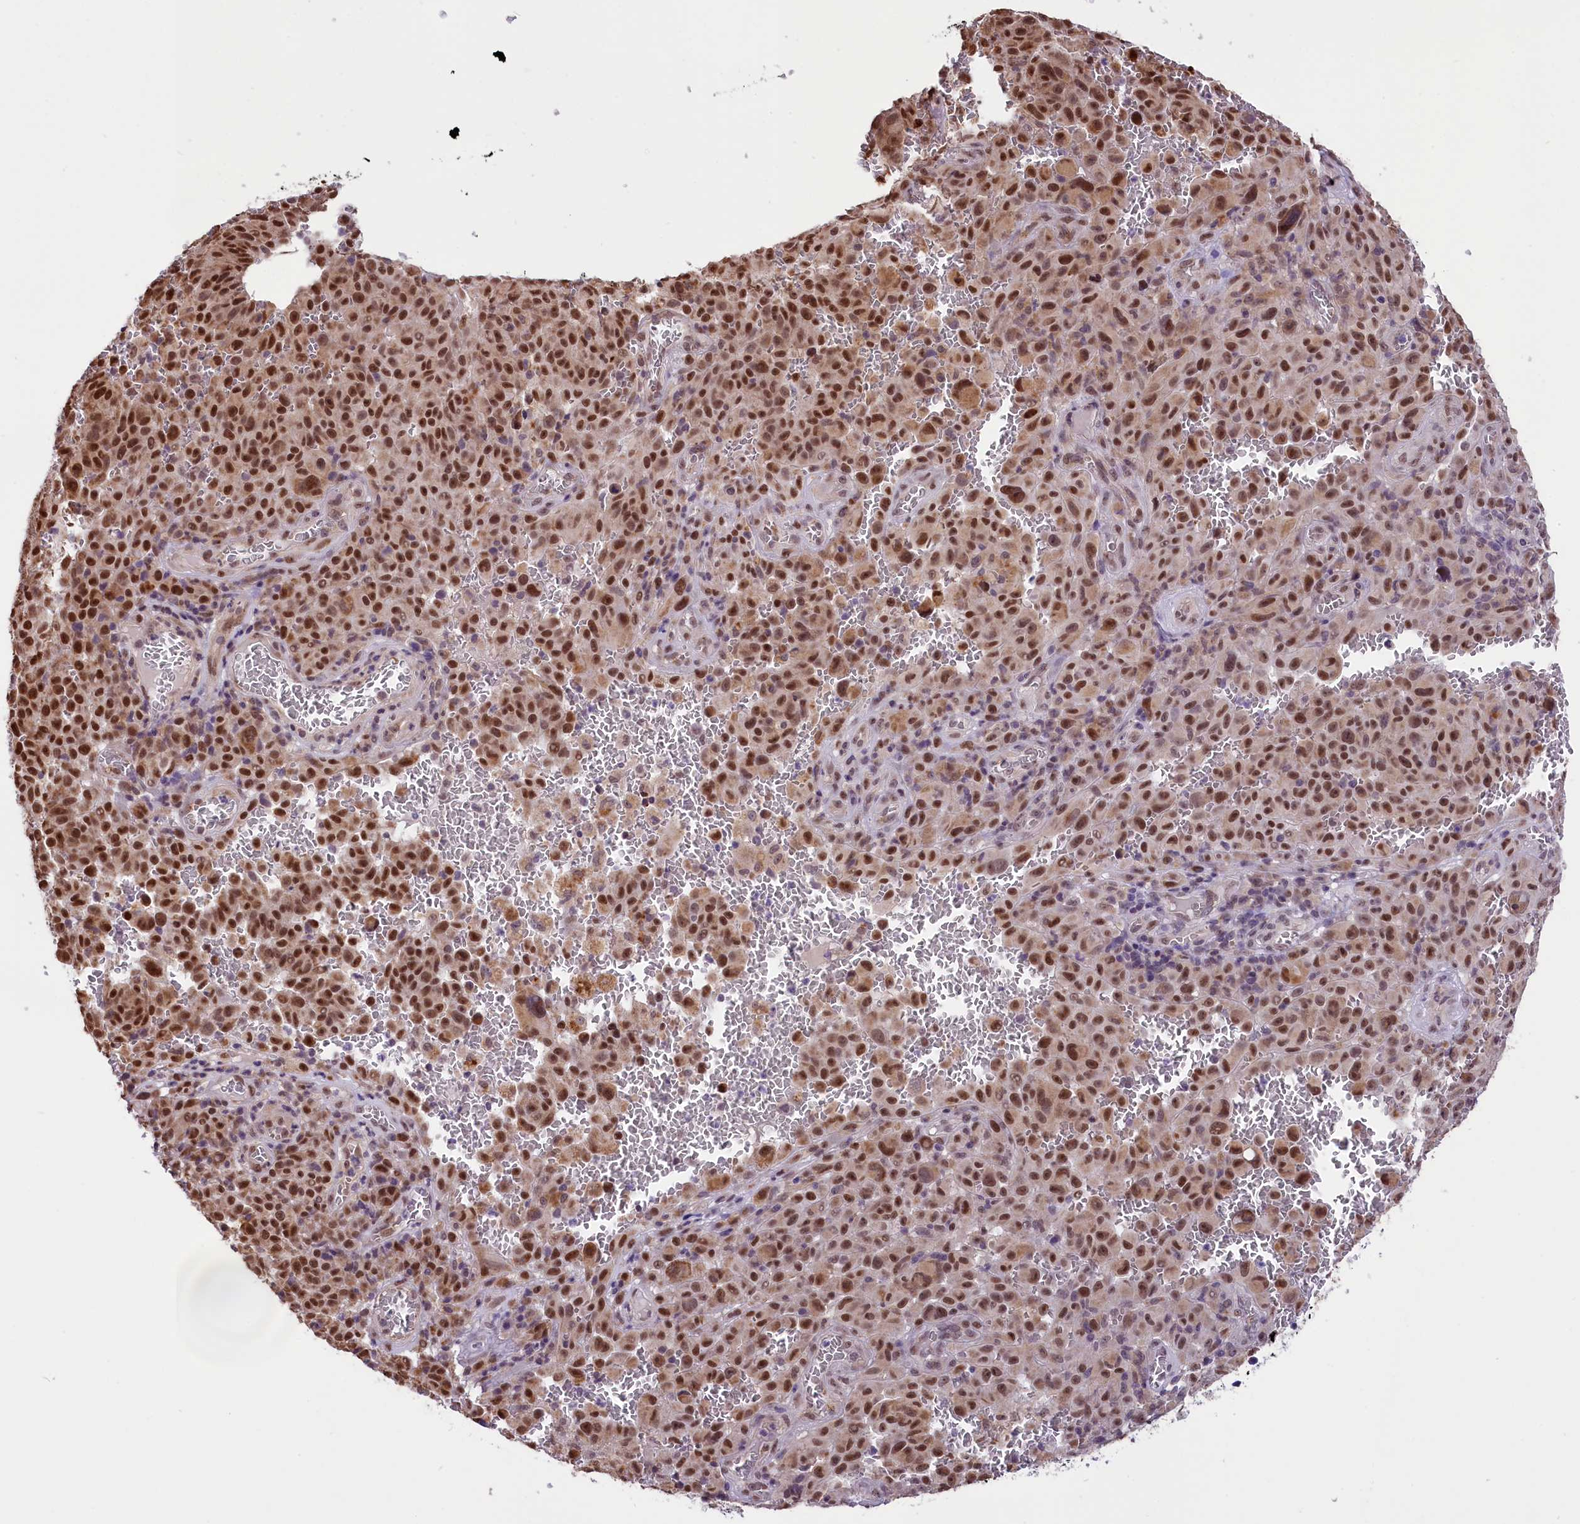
{"staining": {"intensity": "moderate", "quantity": ">75%", "location": "cytoplasmic/membranous,nuclear"}, "tissue": "melanoma", "cell_type": "Tumor cells", "image_type": "cancer", "snomed": [{"axis": "morphology", "description": "Malignant melanoma, NOS"}, {"axis": "topography", "description": "Skin"}], "caption": "This photomicrograph shows immunohistochemistry staining of malignant melanoma, with medium moderate cytoplasmic/membranous and nuclear staining in about >75% of tumor cells.", "gene": "MRPL54", "patient": {"sex": "female", "age": 82}}